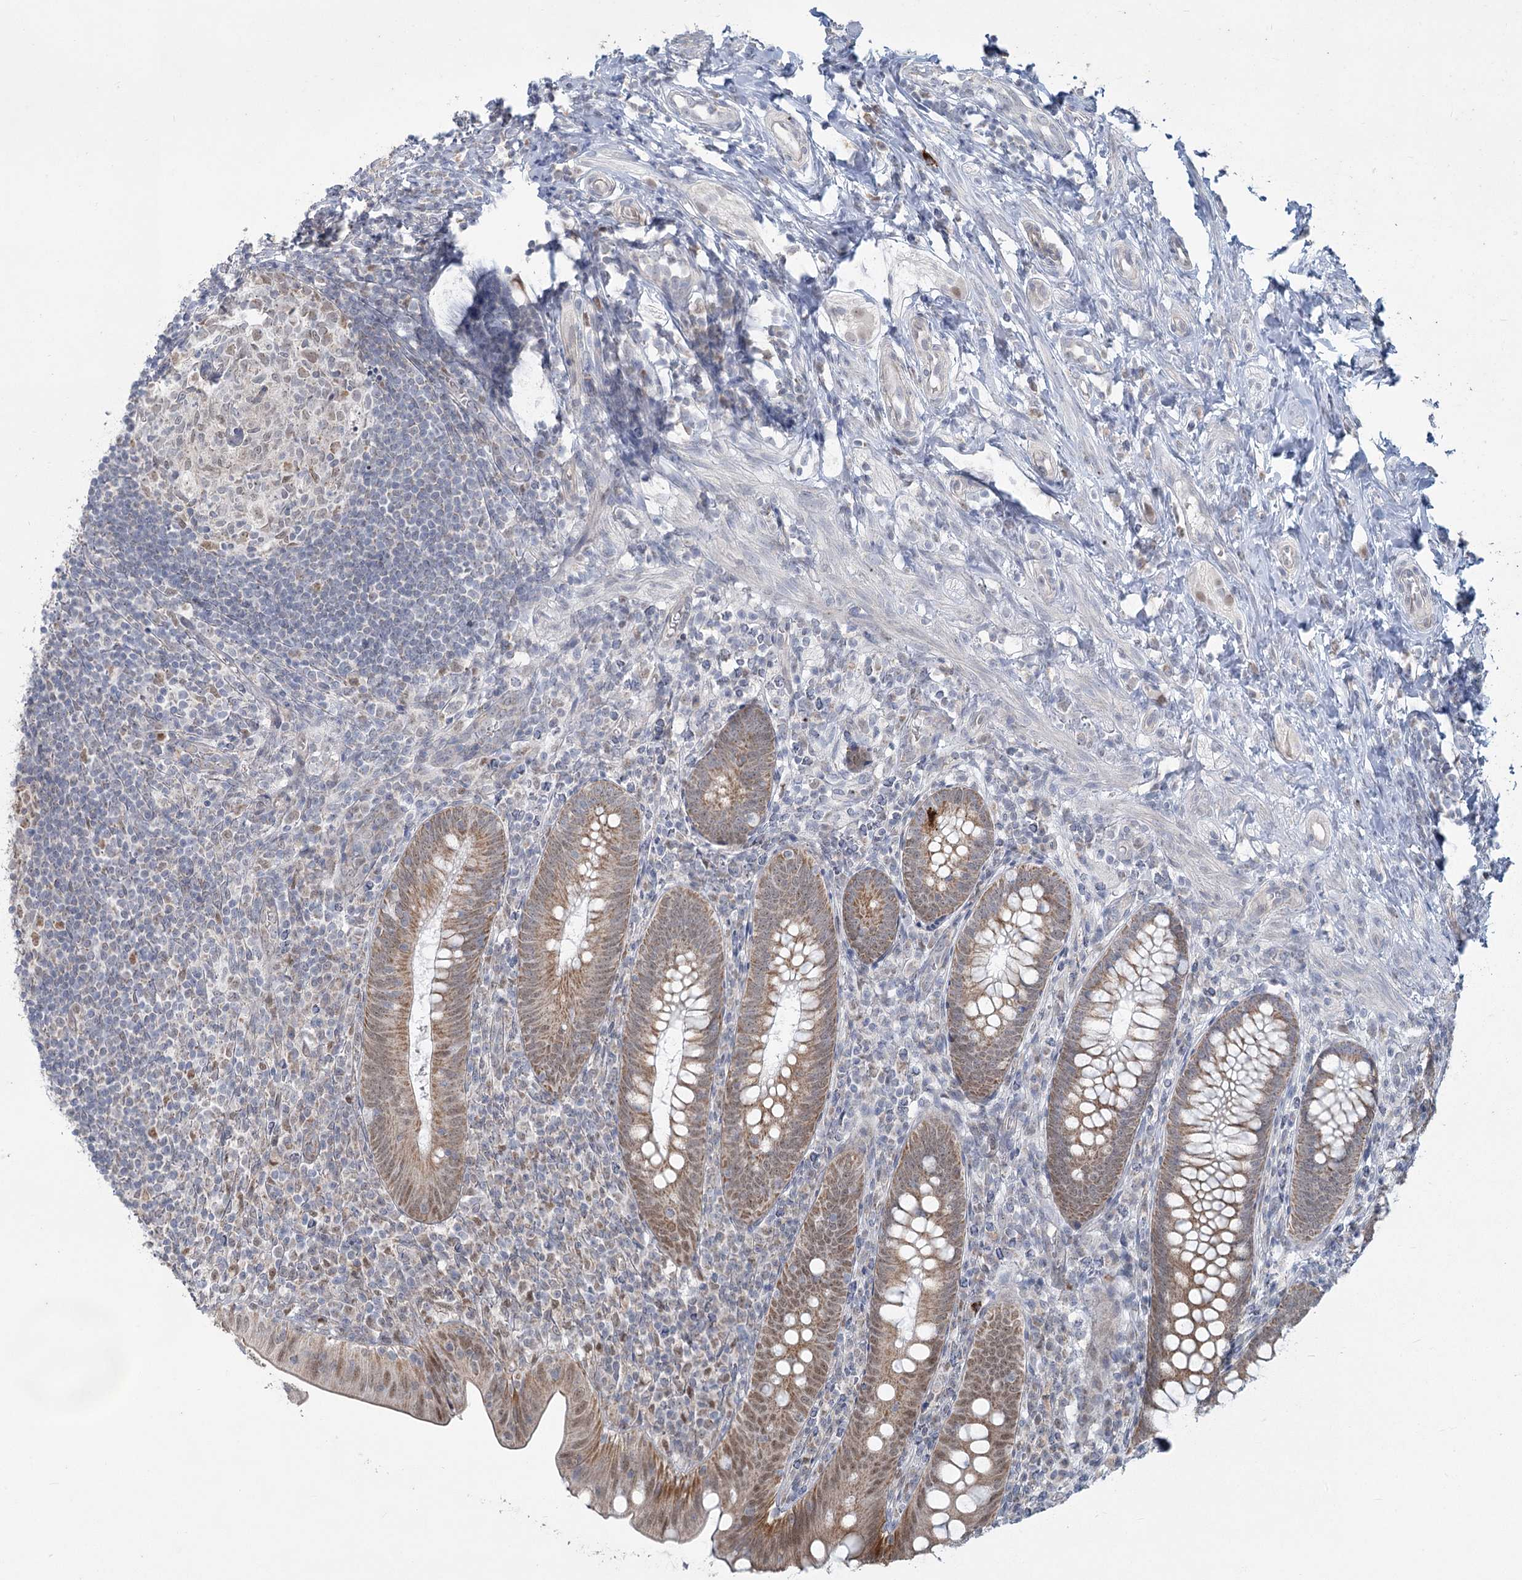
{"staining": {"intensity": "moderate", "quantity": ">75%", "location": "cytoplasmic/membranous,nuclear"}, "tissue": "appendix", "cell_type": "Glandular cells", "image_type": "normal", "snomed": [{"axis": "morphology", "description": "Normal tissue, NOS"}, {"axis": "topography", "description": "Appendix"}], "caption": "DAB (3,3'-diaminobenzidine) immunohistochemical staining of unremarkable appendix demonstrates moderate cytoplasmic/membranous,nuclear protein expression in about >75% of glandular cells. (DAB IHC with brightfield microscopy, high magnification).", "gene": "MTG1", "patient": {"sex": "male", "age": 14}}